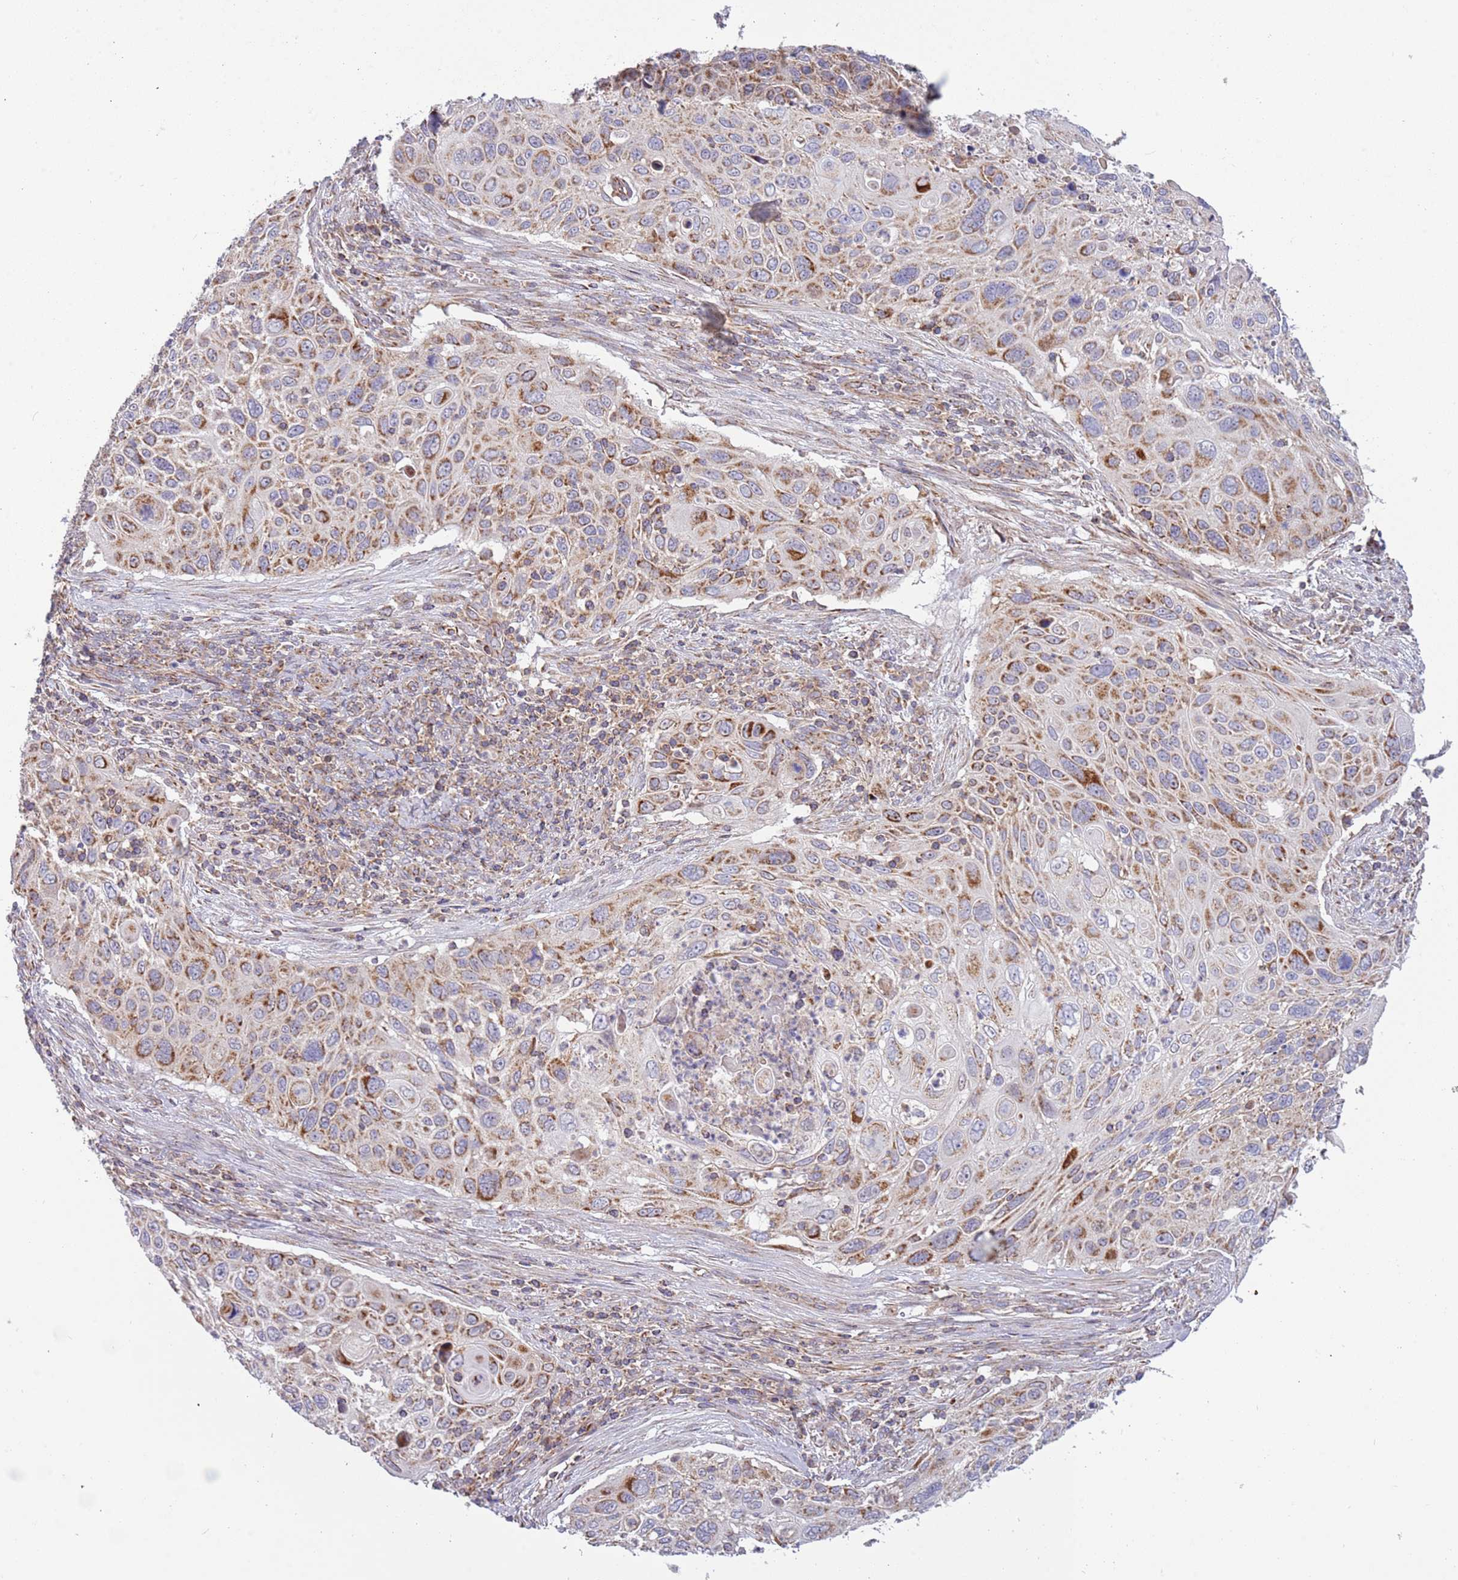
{"staining": {"intensity": "moderate", "quantity": "25%-75%", "location": "cytoplasmic/membranous"}, "tissue": "cervical cancer", "cell_type": "Tumor cells", "image_type": "cancer", "snomed": [{"axis": "morphology", "description": "Squamous cell carcinoma, NOS"}, {"axis": "topography", "description": "Cervix"}], "caption": "Immunohistochemistry (DAB) staining of squamous cell carcinoma (cervical) demonstrates moderate cytoplasmic/membranous protein positivity in about 25%-75% of tumor cells.", "gene": "IRS4", "patient": {"sex": "female", "age": 70}}